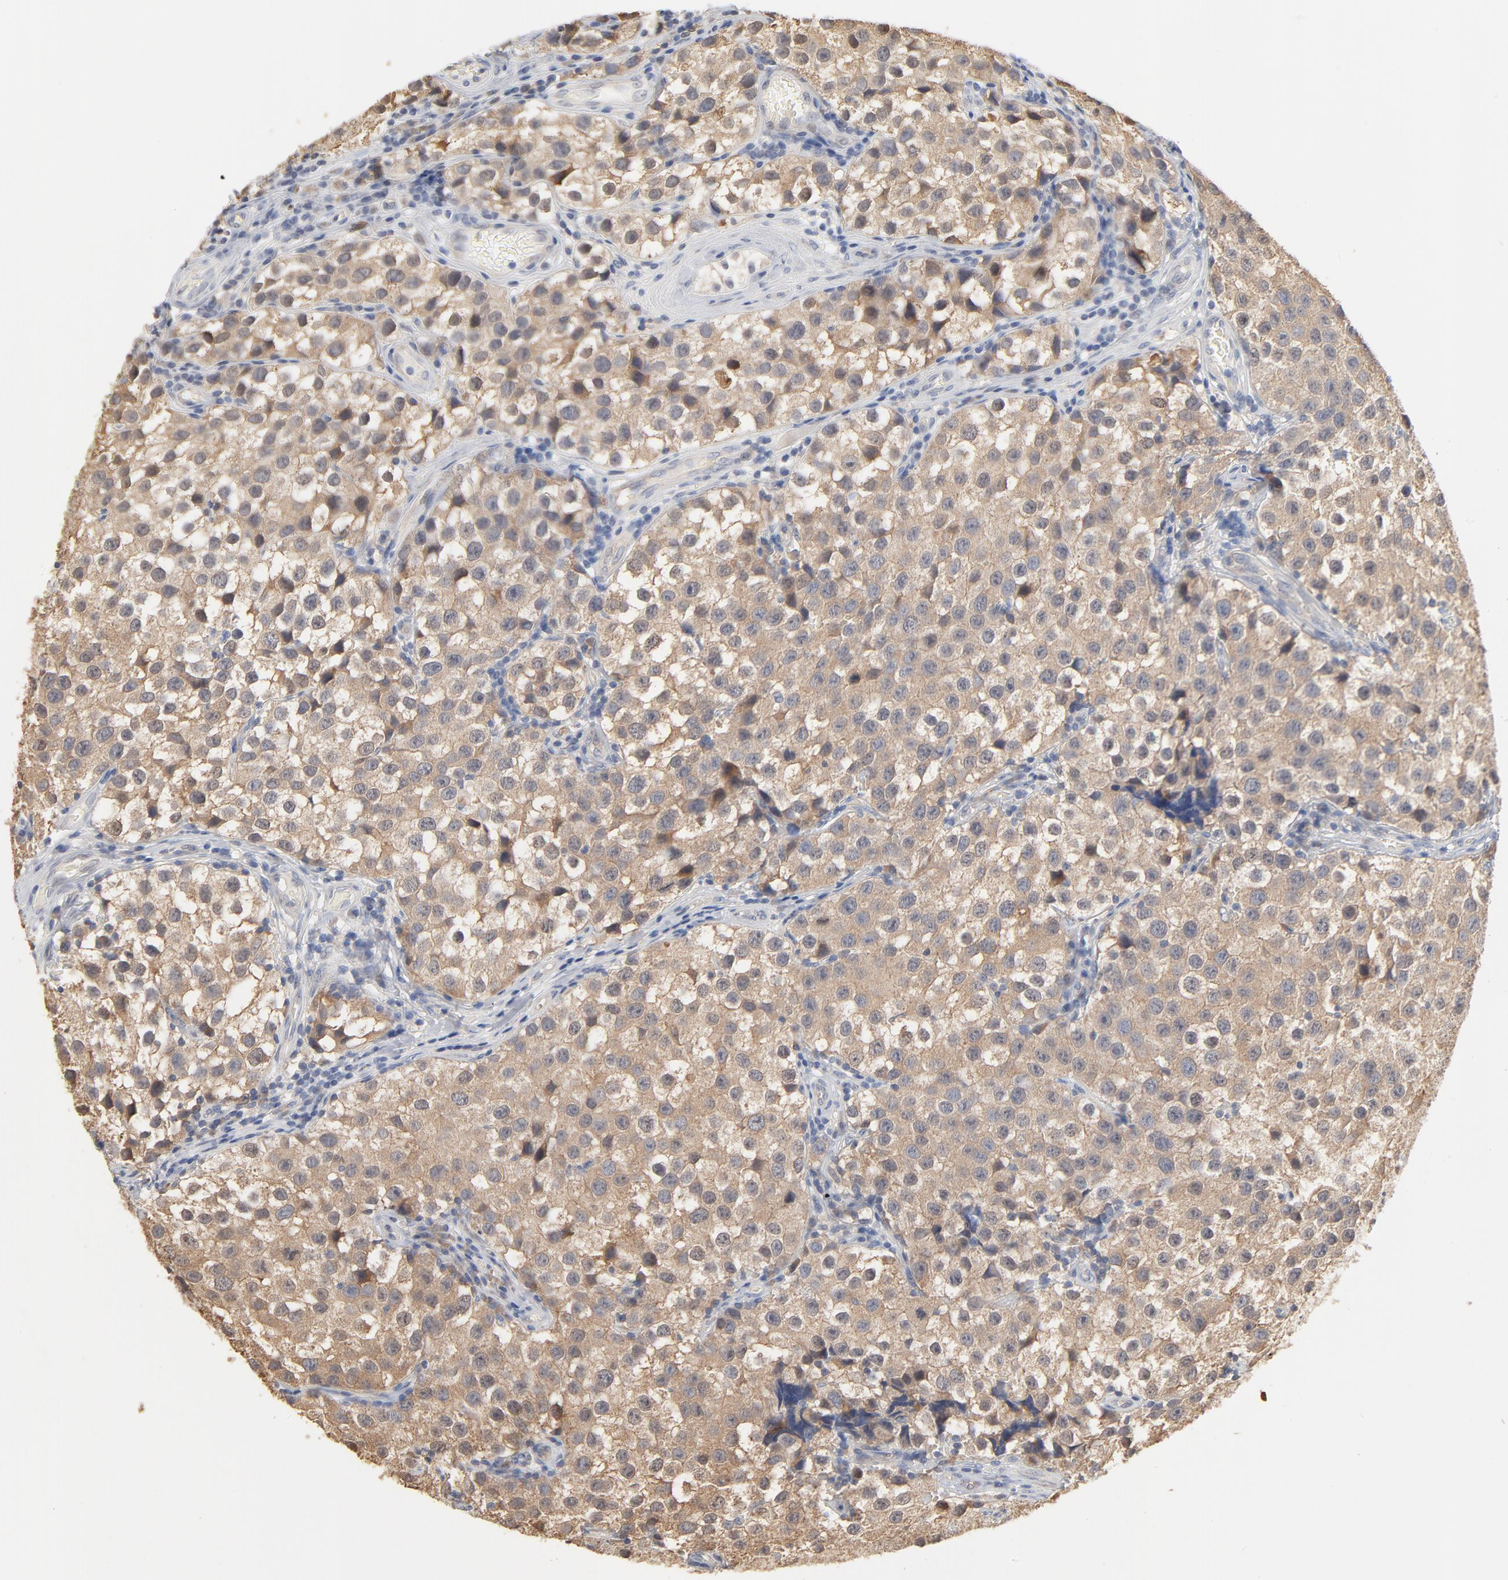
{"staining": {"intensity": "weak", "quantity": ">75%", "location": "cytoplasmic/membranous"}, "tissue": "testis cancer", "cell_type": "Tumor cells", "image_type": "cancer", "snomed": [{"axis": "morphology", "description": "Seminoma, NOS"}, {"axis": "topography", "description": "Testis"}], "caption": "A brown stain shows weak cytoplasmic/membranous staining of a protein in human testis cancer (seminoma) tumor cells.", "gene": "EPCAM", "patient": {"sex": "male", "age": 39}}